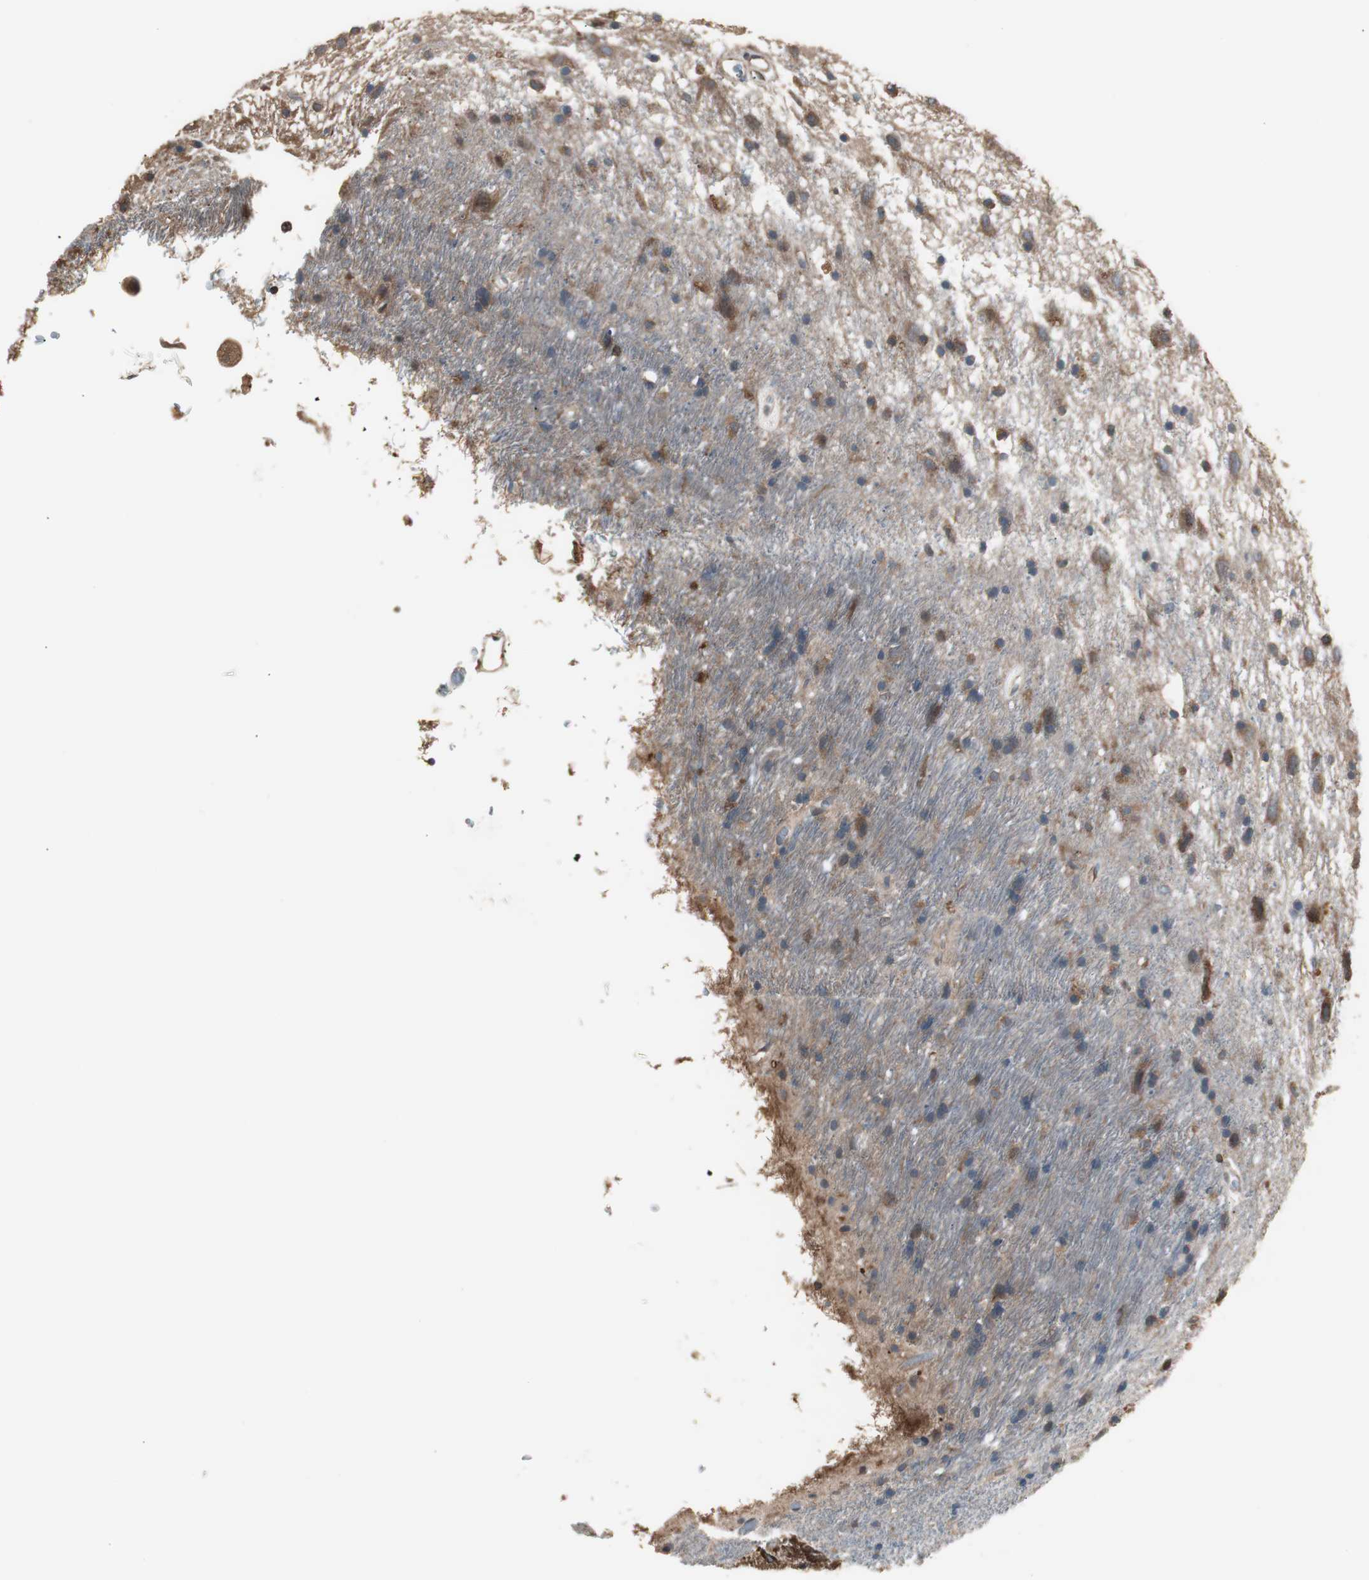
{"staining": {"intensity": "strong", "quantity": ">75%", "location": "cytoplasmic/membranous"}, "tissue": "glioma", "cell_type": "Tumor cells", "image_type": "cancer", "snomed": [{"axis": "morphology", "description": "Glioma, malignant, Low grade"}, {"axis": "topography", "description": "Brain"}], "caption": "This image reveals immunohistochemistry (IHC) staining of malignant glioma (low-grade), with high strong cytoplasmic/membranous staining in approximately >75% of tumor cells.", "gene": "CAPNS1", "patient": {"sex": "male", "age": 77}}